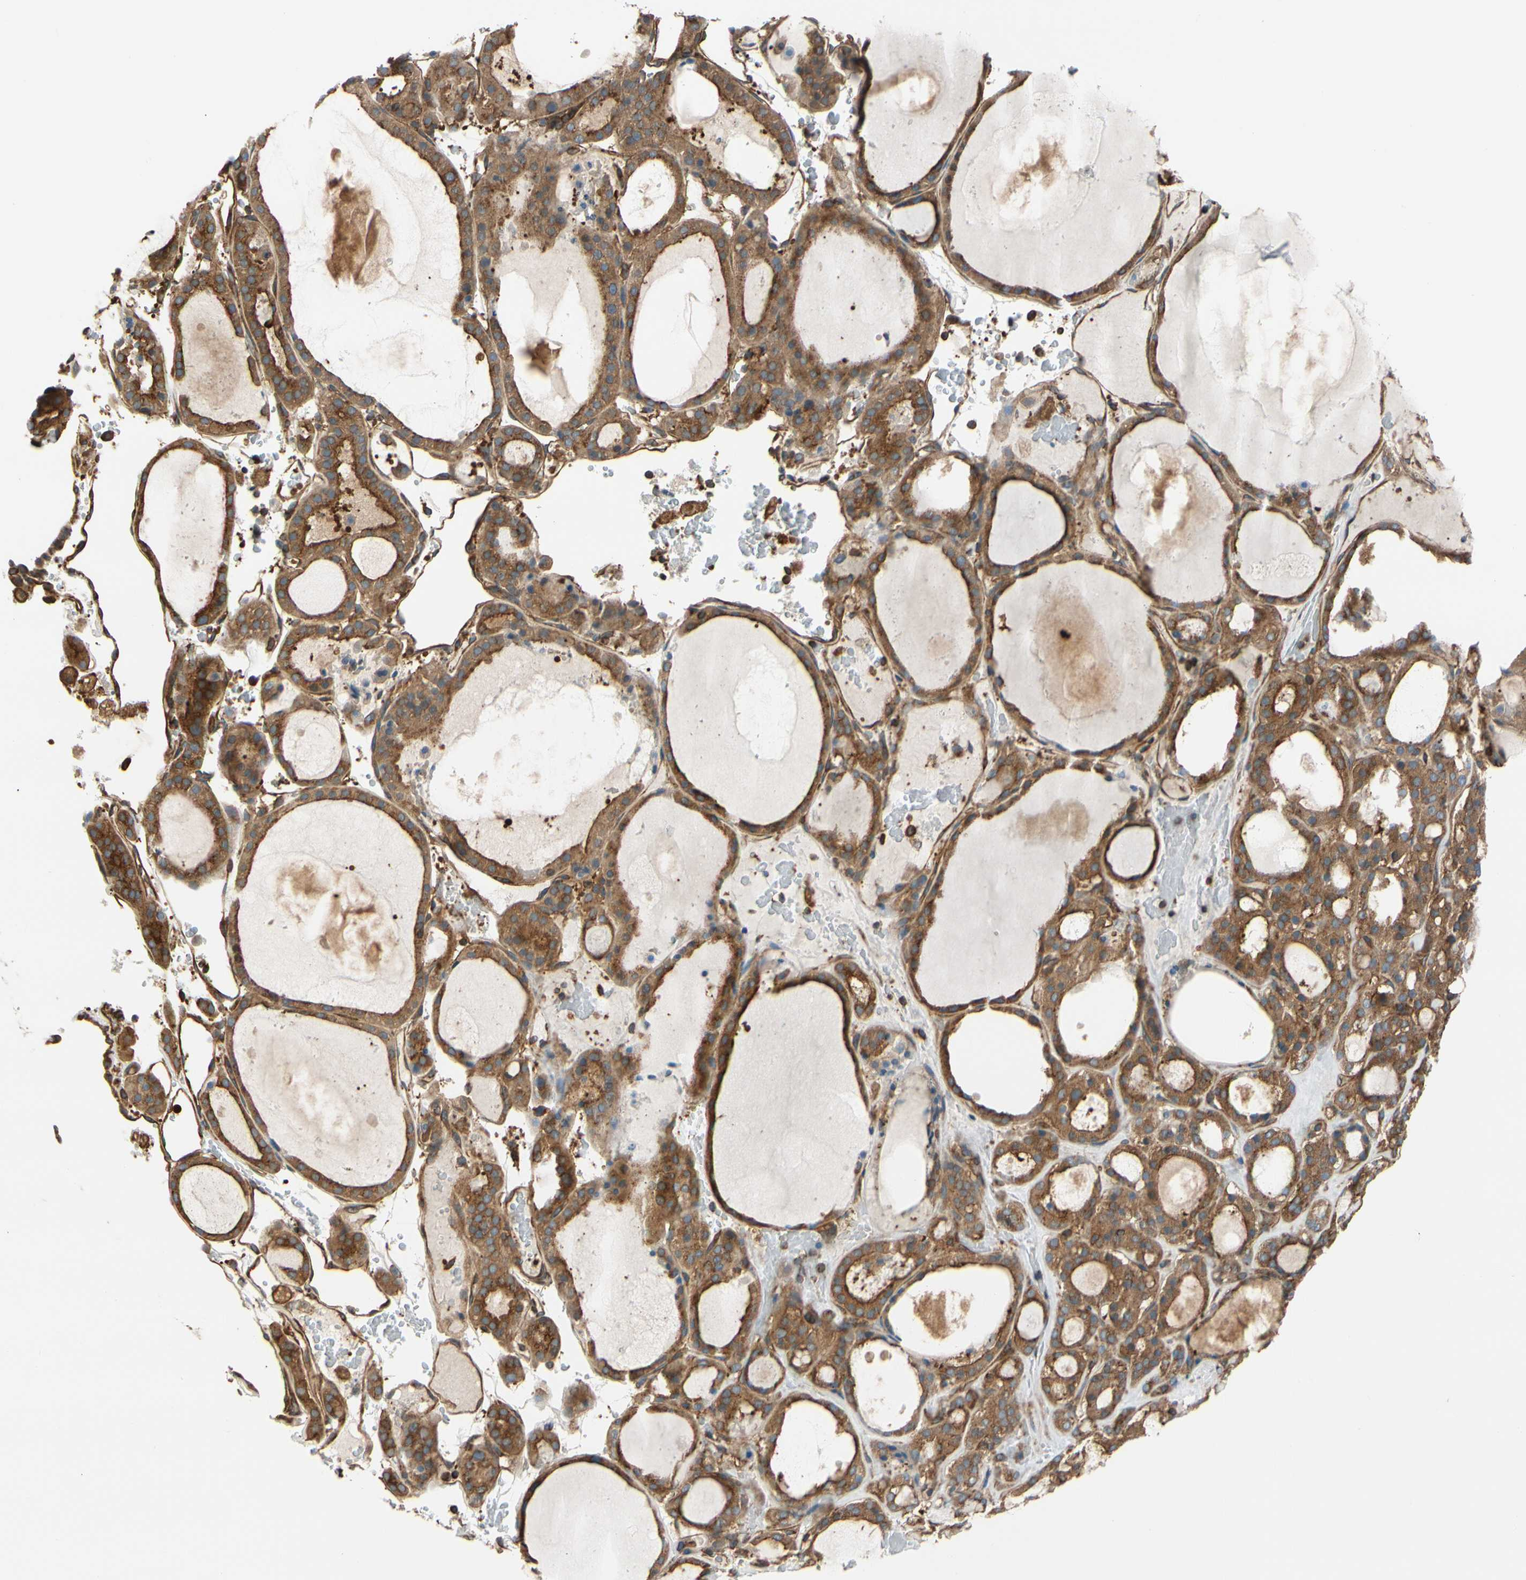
{"staining": {"intensity": "moderate", "quantity": ">75%", "location": "cytoplasmic/membranous"}, "tissue": "thyroid gland", "cell_type": "Glandular cells", "image_type": "normal", "snomed": [{"axis": "morphology", "description": "Normal tissue, NOS"}, {"axis": "morphology", "description": "Carcinoma, NOS"}, {"axis": "topography", "description": "Thyroid gland"}], "caption": "The micrograph reveals immunohistochemical staining of benign thyroid gland. There is moderate cytoplasmic/membranous staining is appreciated in about >75% of glandular cells.", "gene": "EPS15", "patient": {"sex": "female", "age": 86}}